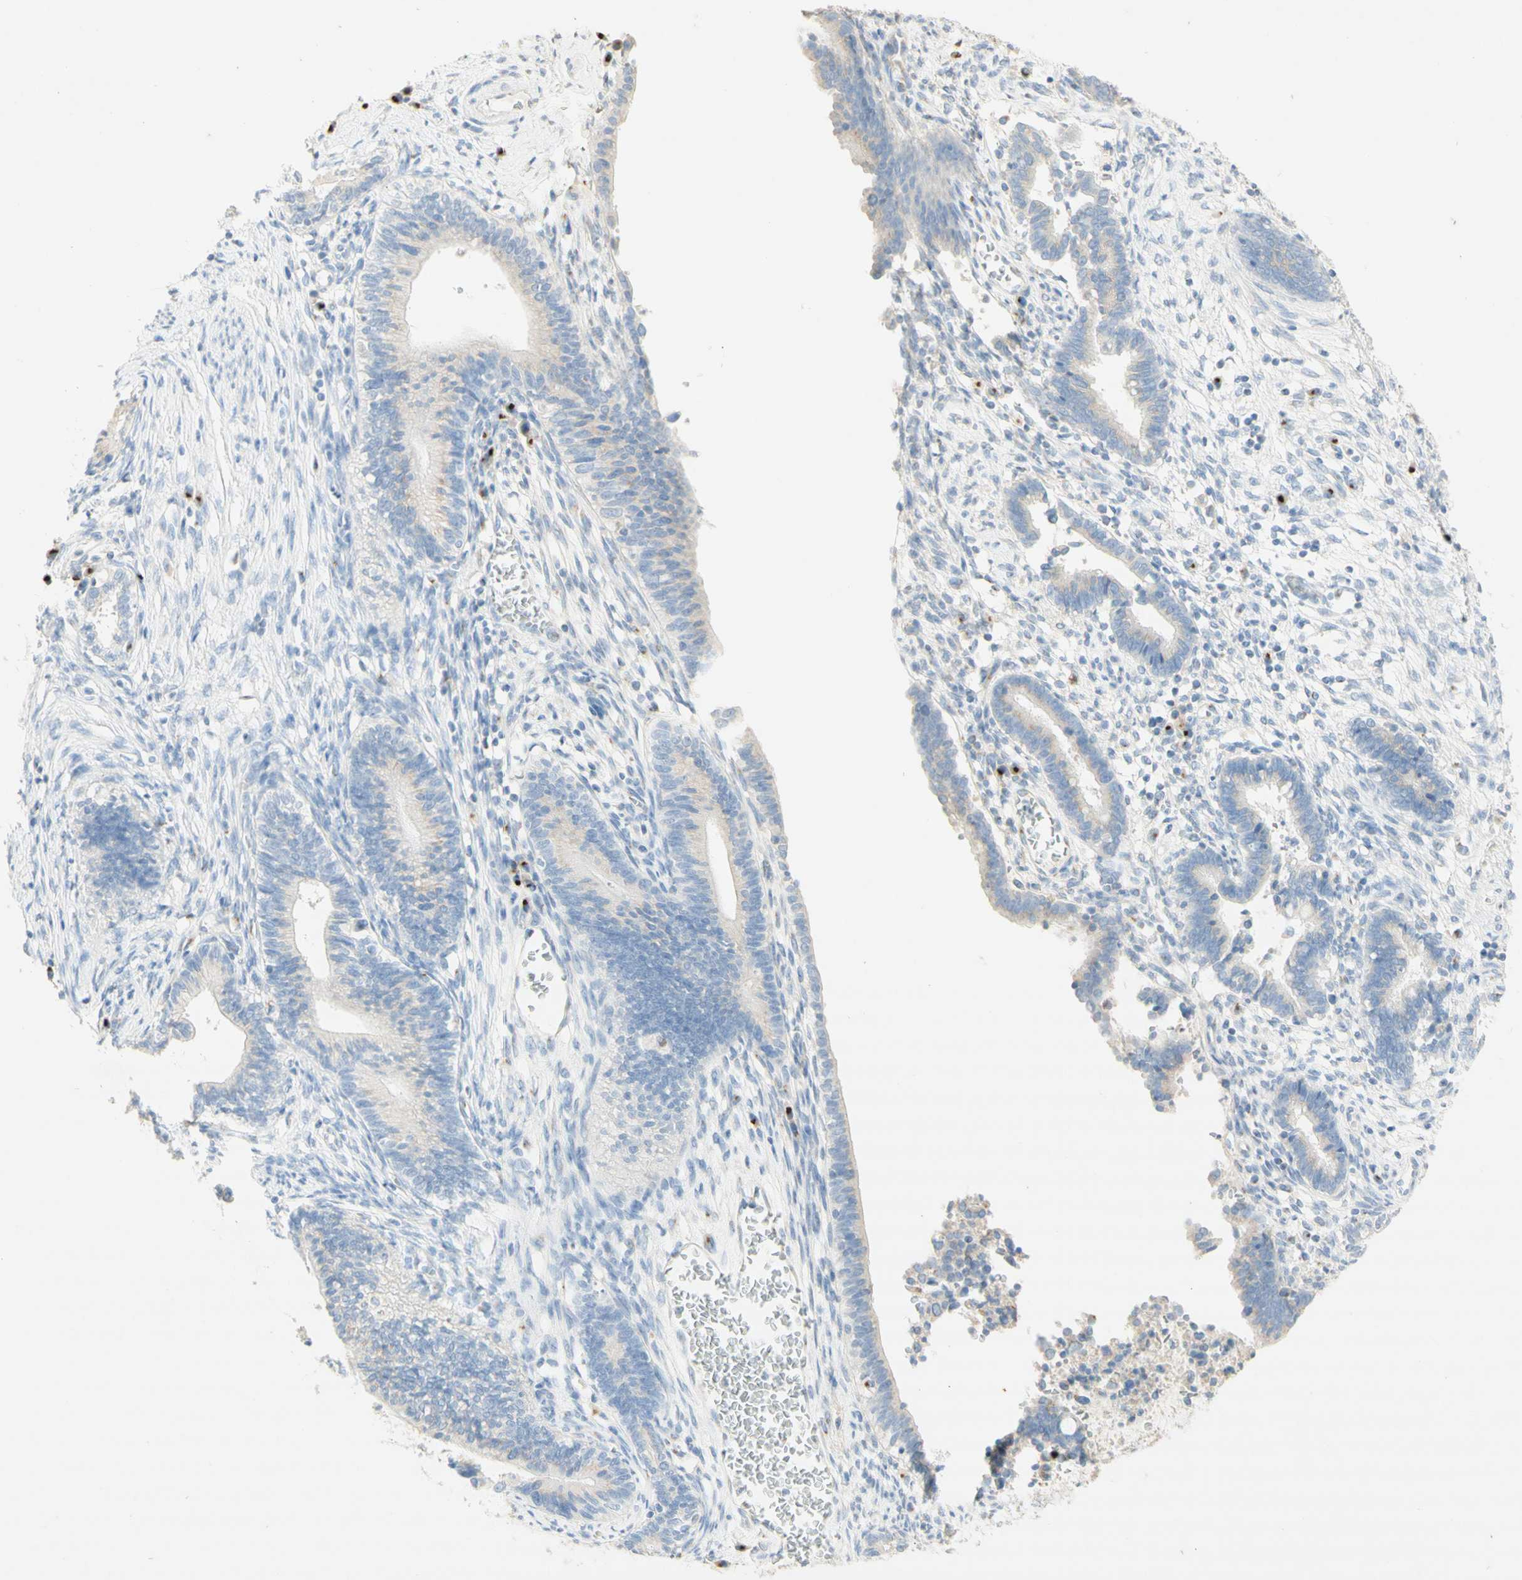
{"staining": {"intensity": "weak", "quantity": ">75%", "location": "cytoplasmic/membranous"}, "tissue": "cervical cancer", "cell_type": "Tumor cells", "image_type": "cancer", "snomed": [{"axis": "morphology", "description": "Adenocarcinoma, NOS"}, {"axis": "topography", "description": "Cervix"}], "caption": "Cervical adenocarcinoma stained for a protein shows weak cytoplasmic/membranous positivity in tumor cells.", "gene": "MANEA", "patient": {"sex": "female", "age": 44}}